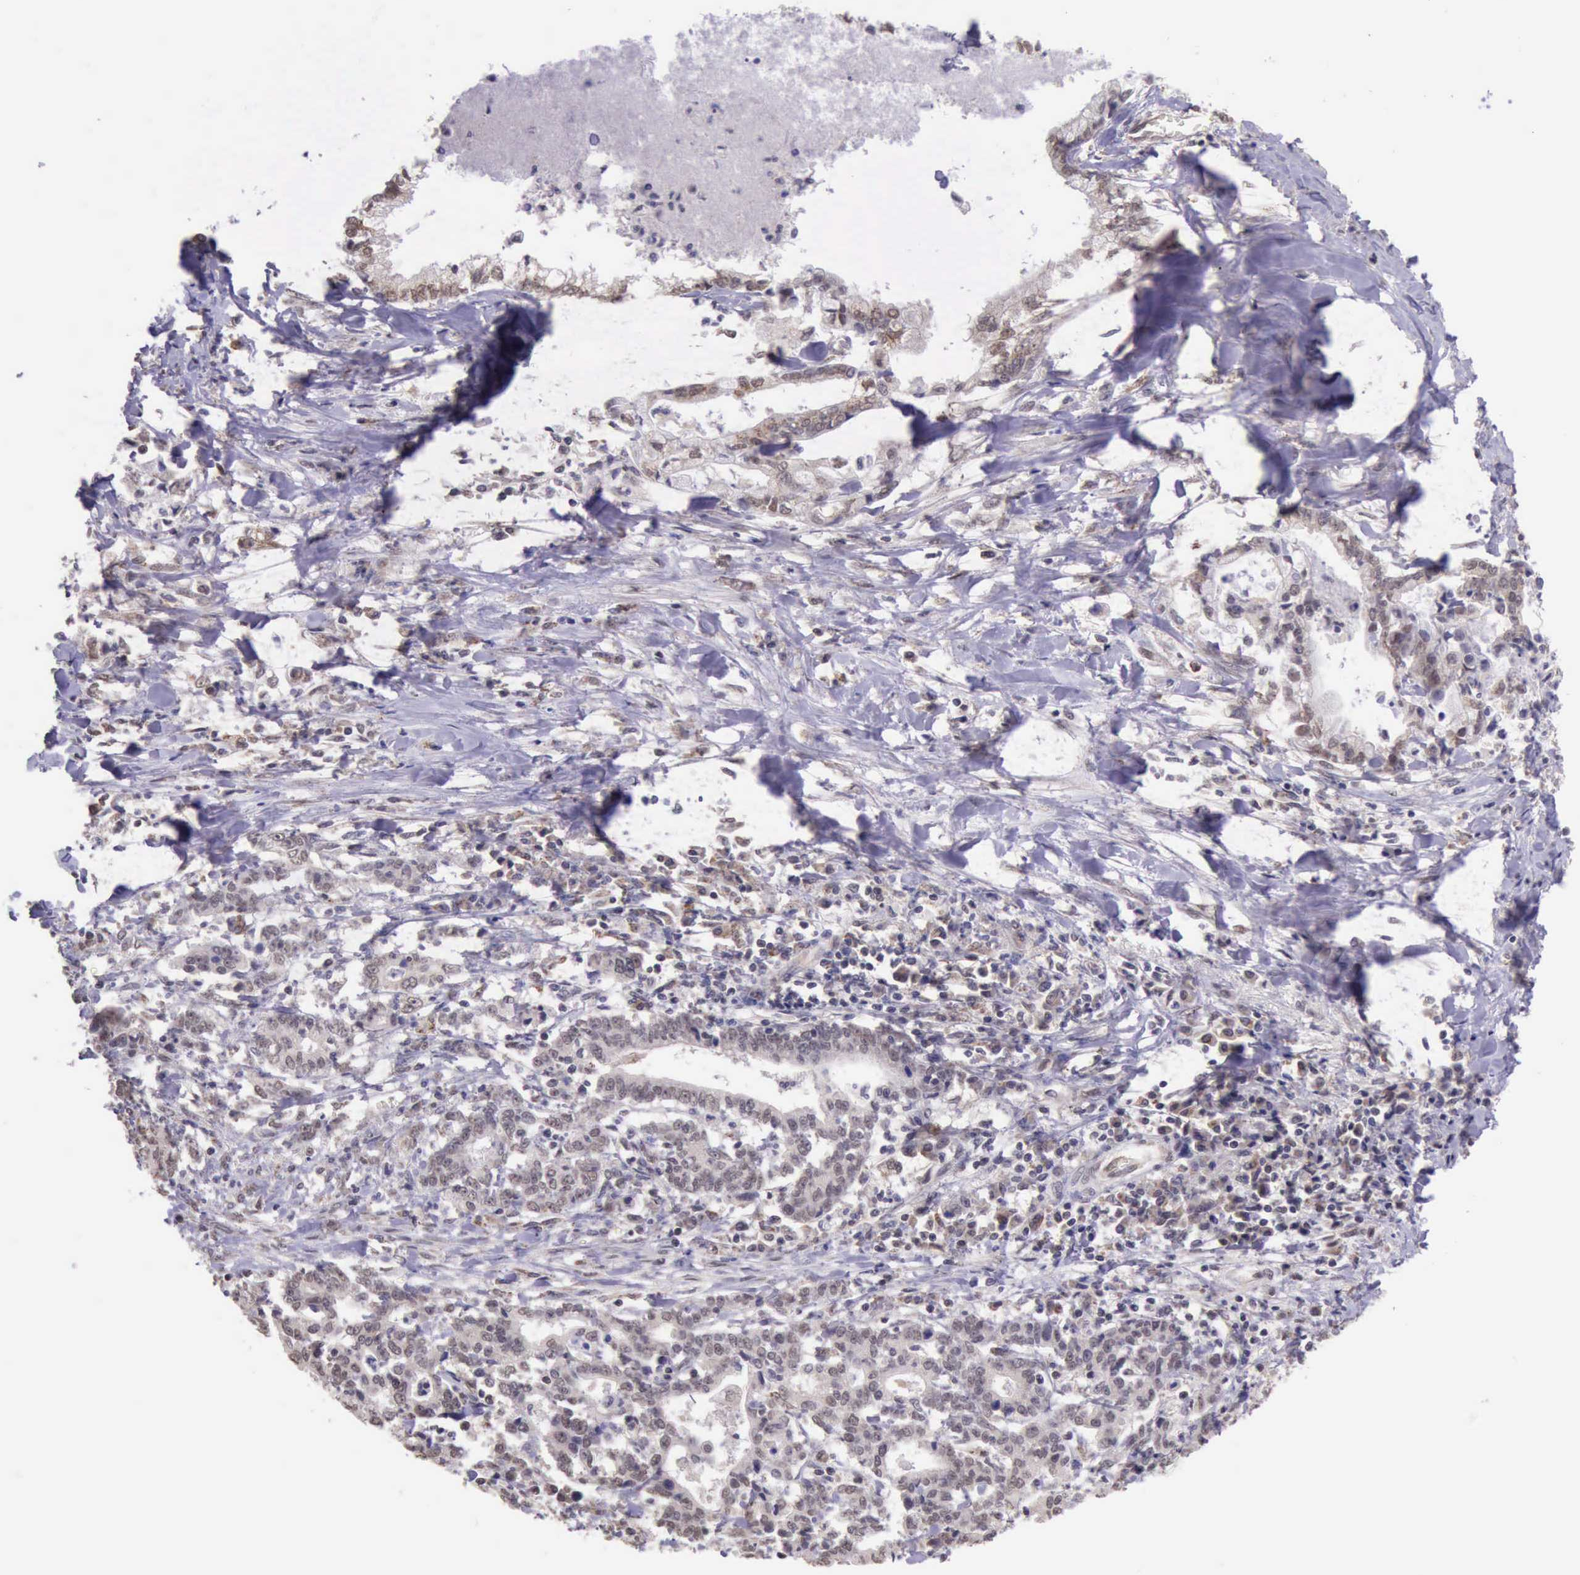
{"staining": {"intensity": "moderate", "quantity": ">75%", "location": "nuclear"}, "tissue": "liver cancer", "cell_type": "Tumor cells", "image_type": "cancer", "snomed": [{"axis": "morphology", "description": "Cholangiocarcinoma"}, {"axis": "topography", "description": "Liver"}], "caption": "Immunohistochemical staining of liver cholangiocarcinoma demonstrates medium levels of moderate nuclear positivity in about >75% of tumor cells. (brown staining indicates protein expression, while blue staining denotes nuclei).", "gene": "PRPF39", "patient": {"sex": "male", "age": 57}}